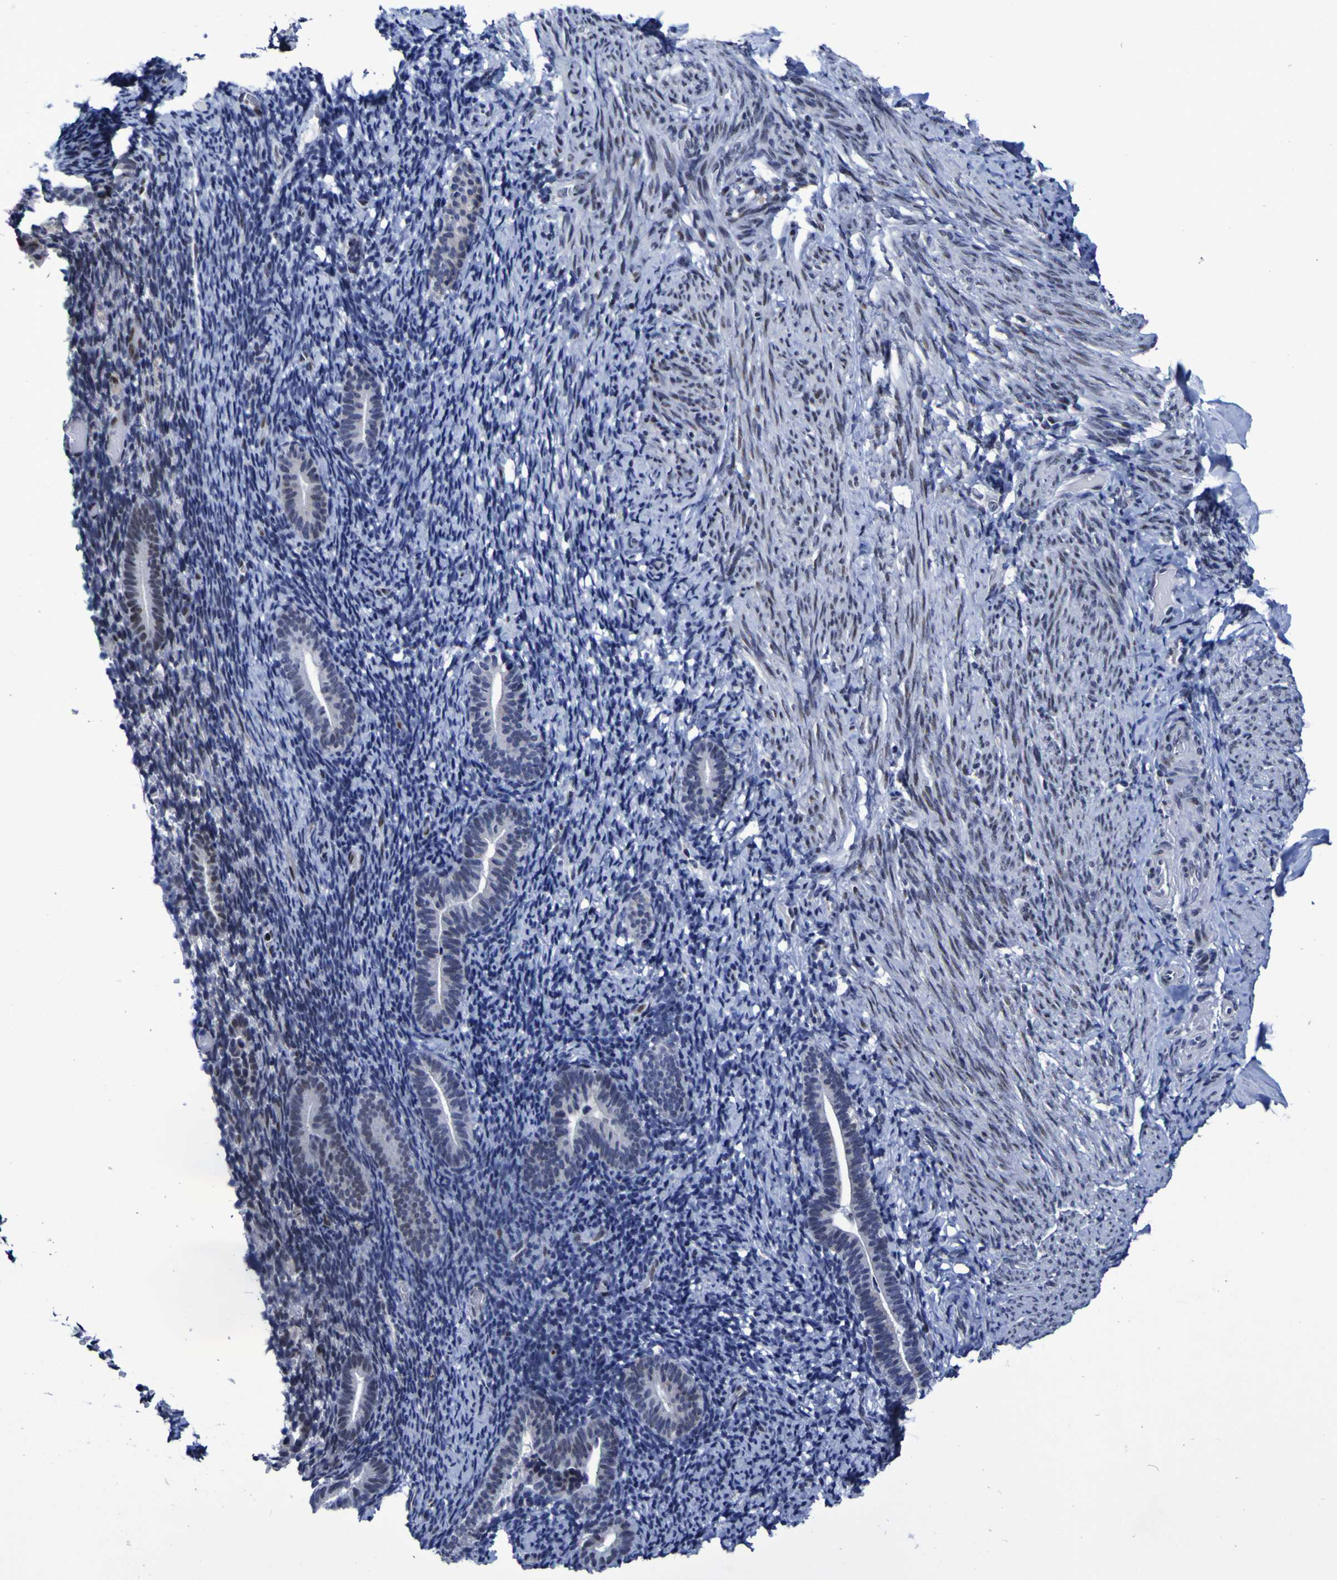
{"staining": {"intensity": "weak", "quantity": "<25%", "location": "nuclear"}, "tissue": "endometrium", "cell_type": "Cells in endometrial stroma", "image_type": "normal", "snomed": [{"axis": "morphology", "description": "Normal tissue, NOS"}, {"axis": "topography", "description": "Endometrium"}], "caption": "Immunohistochemistry (IHC) histopathology image of unremarkable endometrium: human endometrium stained with DAB (3,3'-diaminobenzidine) reveals no significant protein positivity in cells in endometrial stroma.", "gene": "MBD3", "patient": {"sex": "female", "age": 51}}